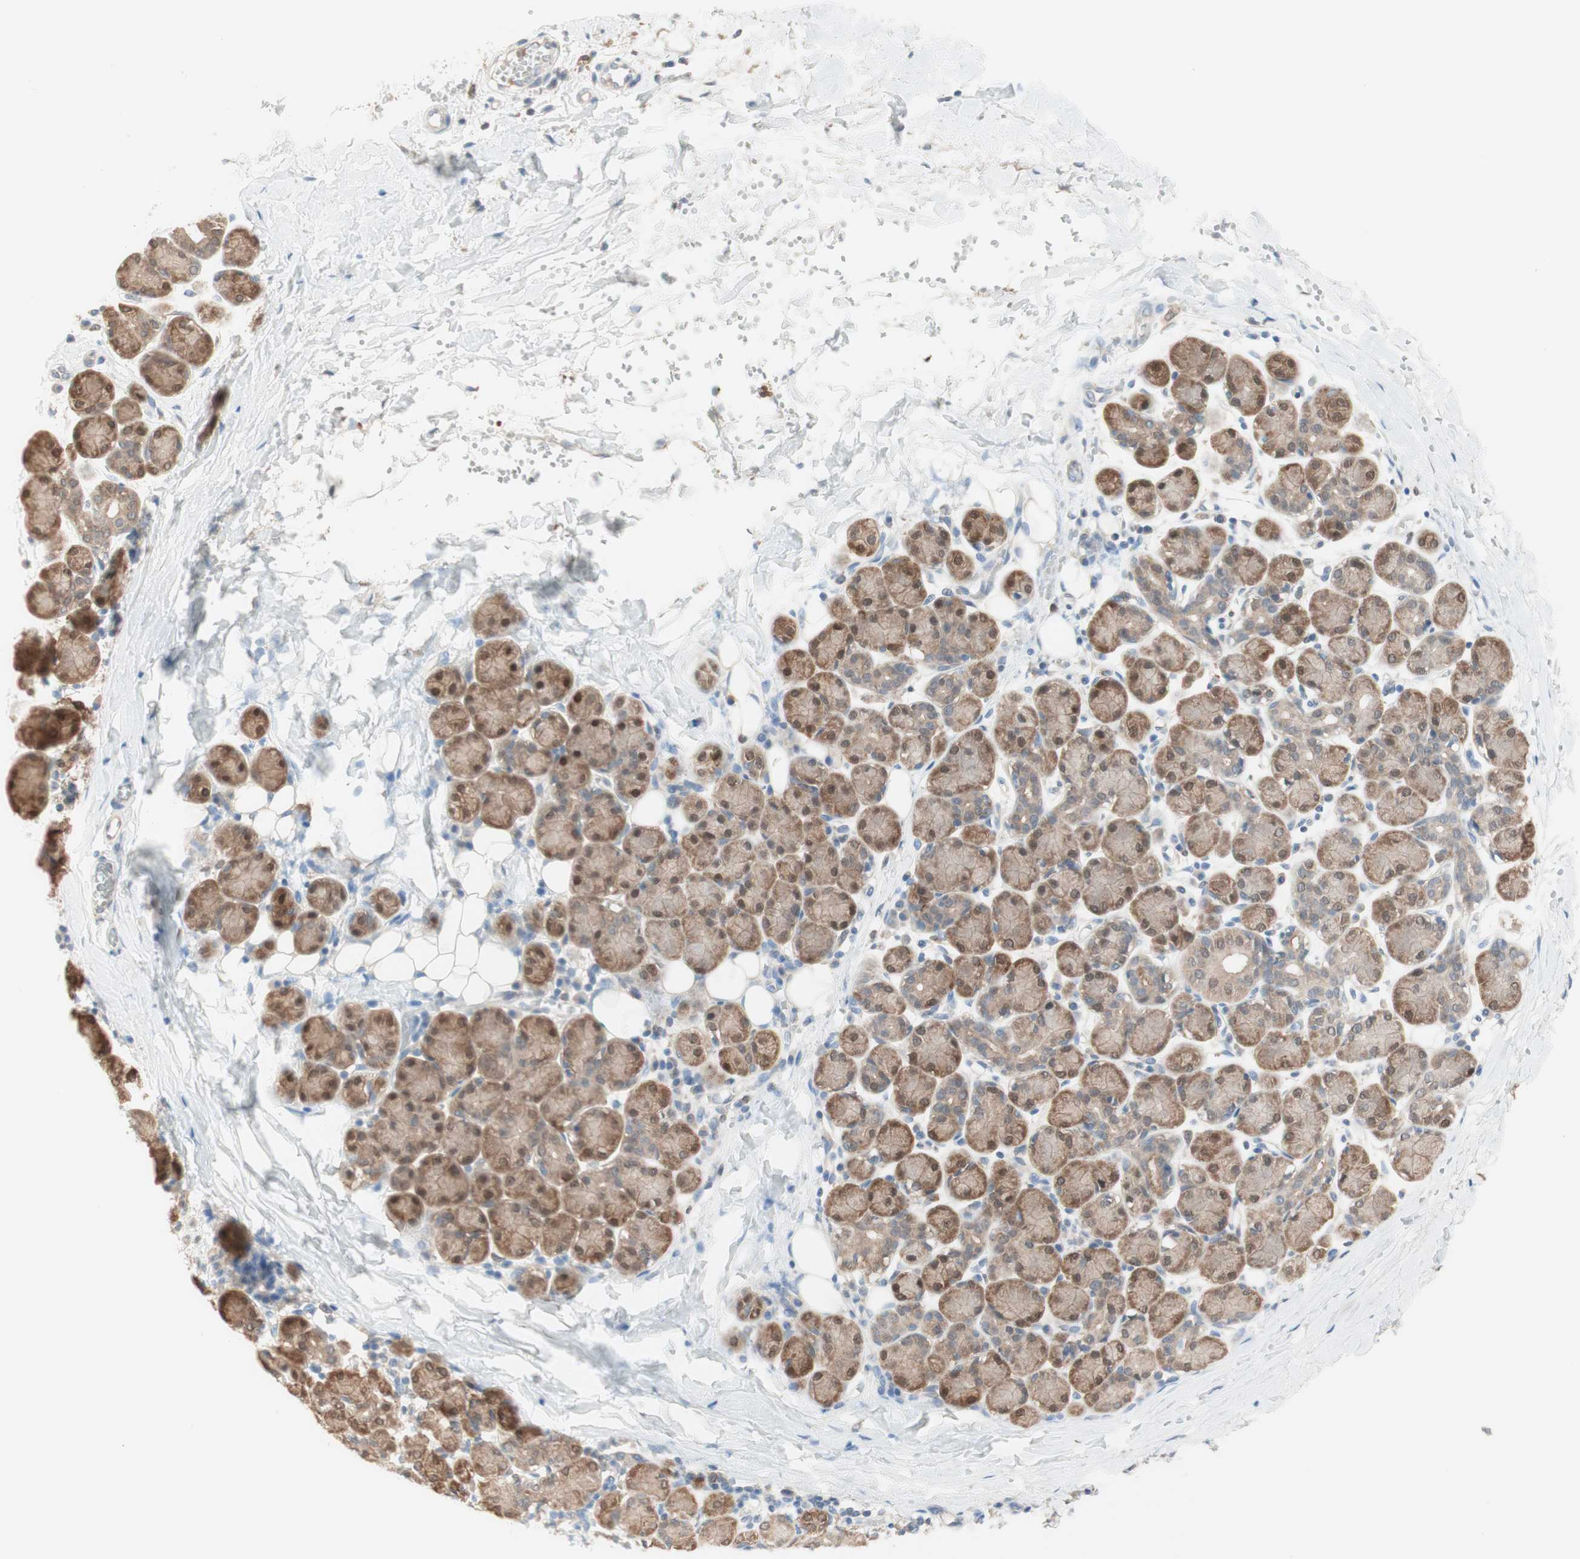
{"staining": {"intensity": "moderate", "quantity": ">75%", "location": "cytoplasmic/membranous,nuclear"}, "tissue": "salivary gland", "cell_type": "Glandular cells", "image_type": "normal", "snomed": [{"axis": "morphology", "description": "Normal tissue, NOS"}, {"axis": "morphology", "description": "Inflammation, NOS"}, {"axis": "topography", "description": "Lymph node"}, {"axis": "topography", "description": "Salivary gland"}], "caption": "Immunohistochemistry micrograph of normal salivary gland: human salivary gland stained using IHC shows medium levels of moderate protein expression localized specifically in the cytoplasmic/membranous,nuclear of glandular cells, appearing as a cytoplasmic/membranous,nuclear brown color.", "gene": "COMT", "patient": {"sex": "male", "age": 3}}